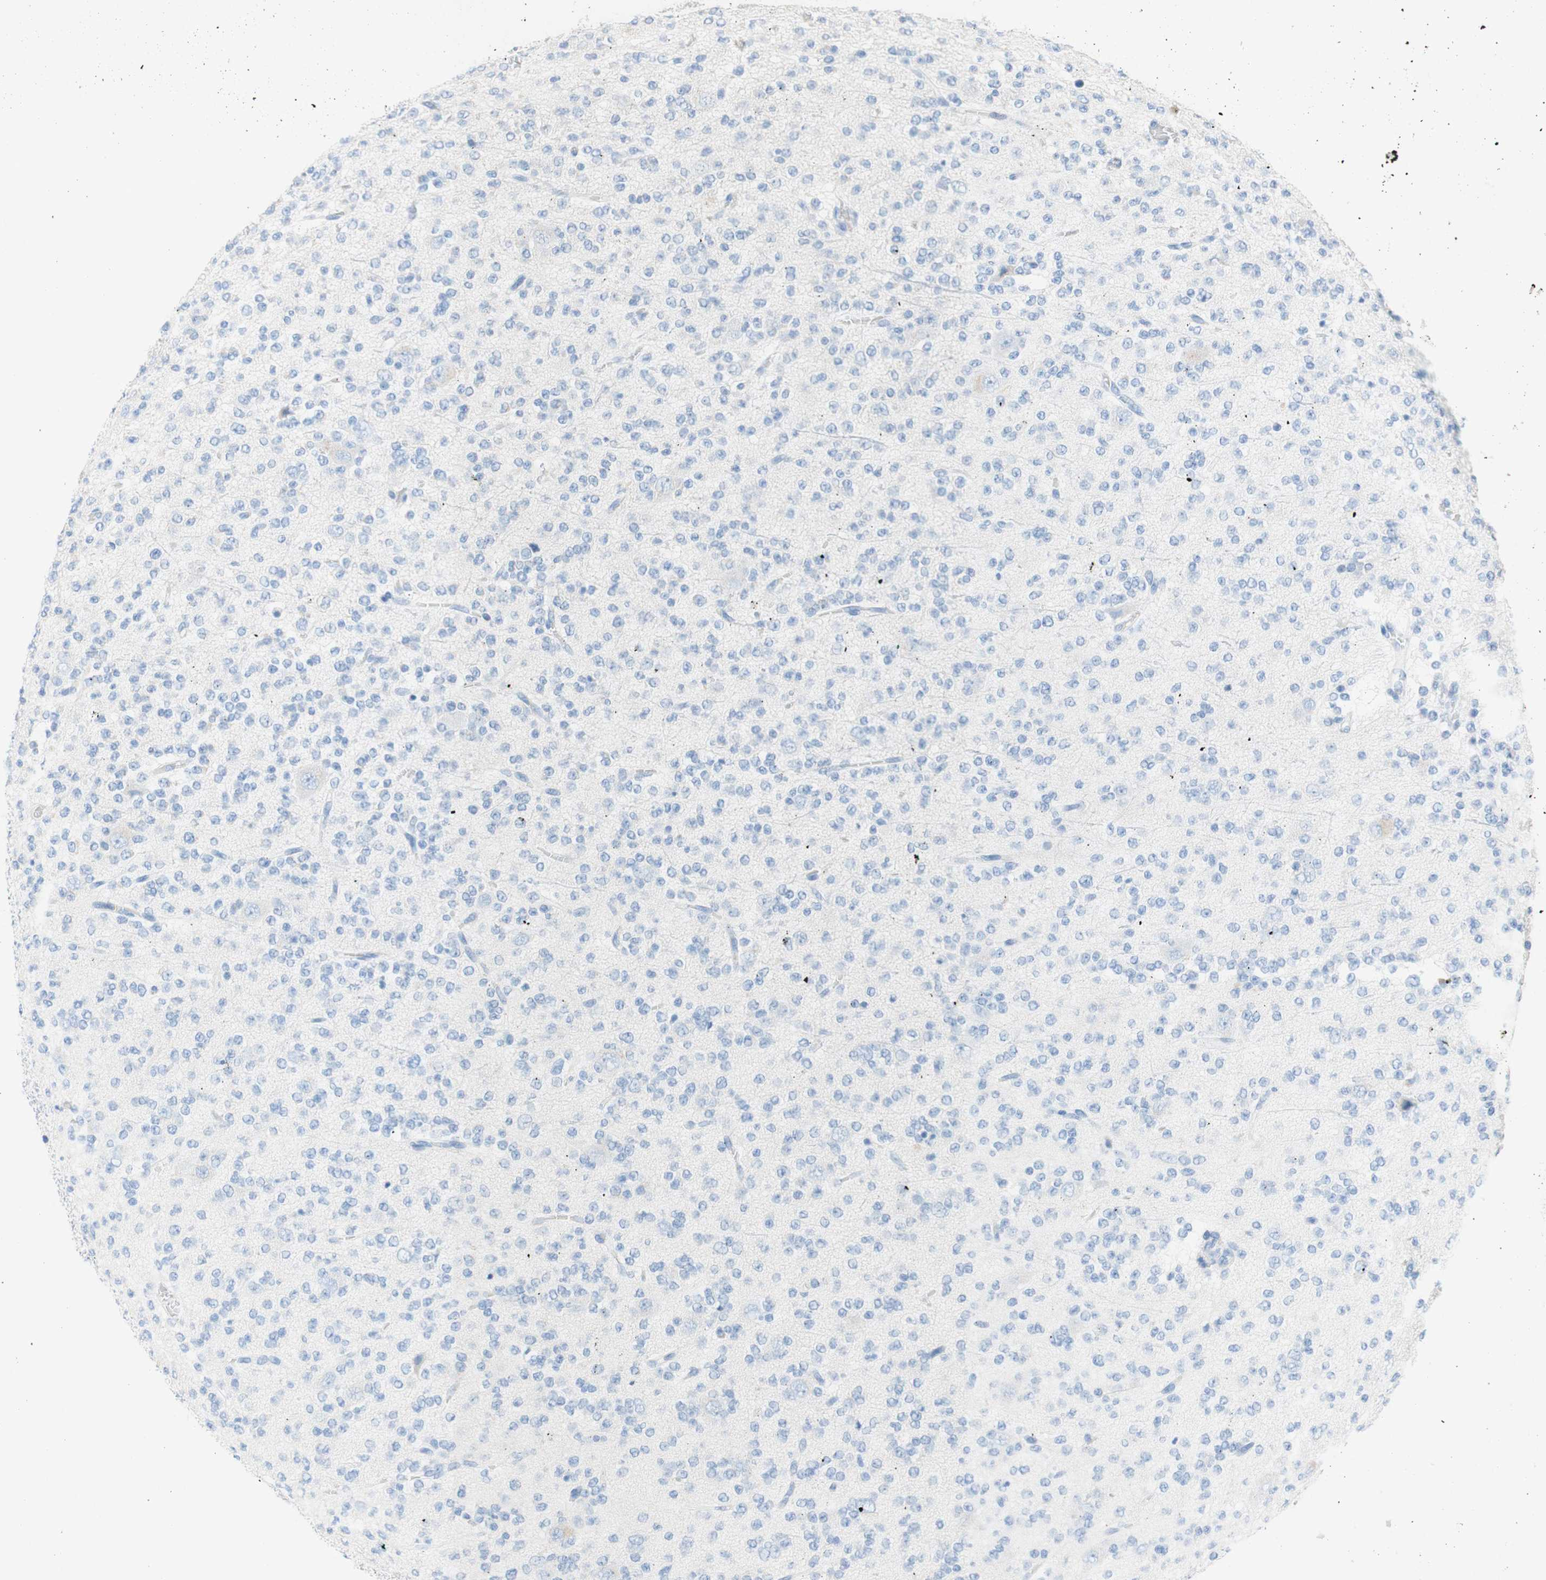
{"staining": {"intensity": "negative", "quantity": "none", "location": "none"}, "tissue": "glioma", "cell_type": "Tumor cells", "image_type": "cancer", "snomed": [{"axis": "morphology", "description": "Glioma, malignant, Low grade"}, {"axis": "topography", "description": "Brain"}], "caption": "This is a photomicrograph of IHC staining of malignant glioma (low-grade), which shows no staining in tumor cells.", "gene": "CEACAM1", "patient": {"sex": "male", "age": 38}}